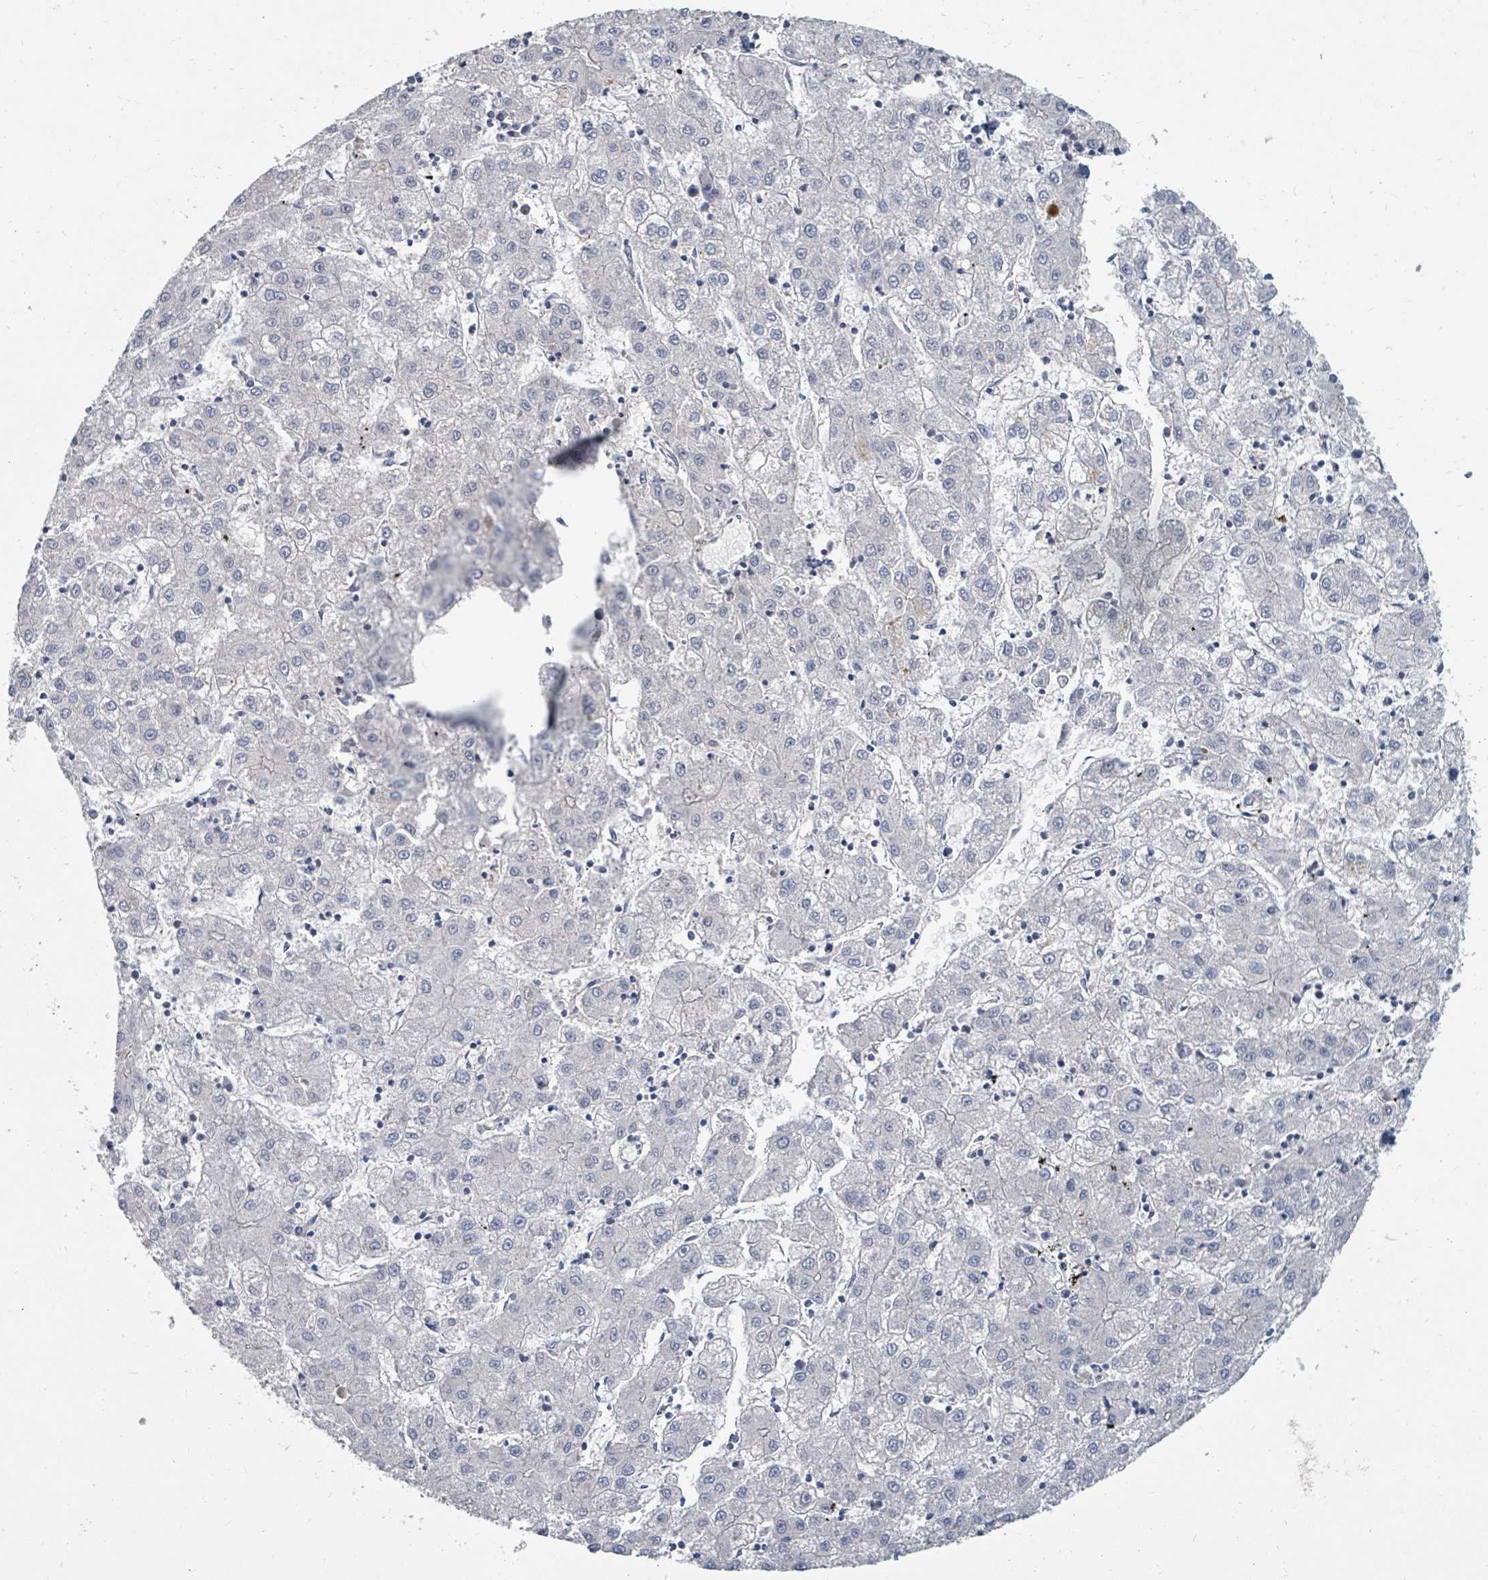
{"staining": {"intensity": "negative", "quantity": "none", "location": "none"}, "tissue": "liver cancer", "cell_type": "Tumor cells", "image_type": "cancer", "snomed": [{"axis": "morphology", "description": "Carcinoma, Hepatocellular, NOS"}, {"axis": "topography", "description": "Liver"}], "caption": "DAB (3,3'-diaminobenzidine) immunohistochemical staining of human liver cancer (hepatocellular carcinoma) displays no significant expression in tumor cells.", "gene": "ARGFX", "patient": {"sex": "male", "age": 72}}